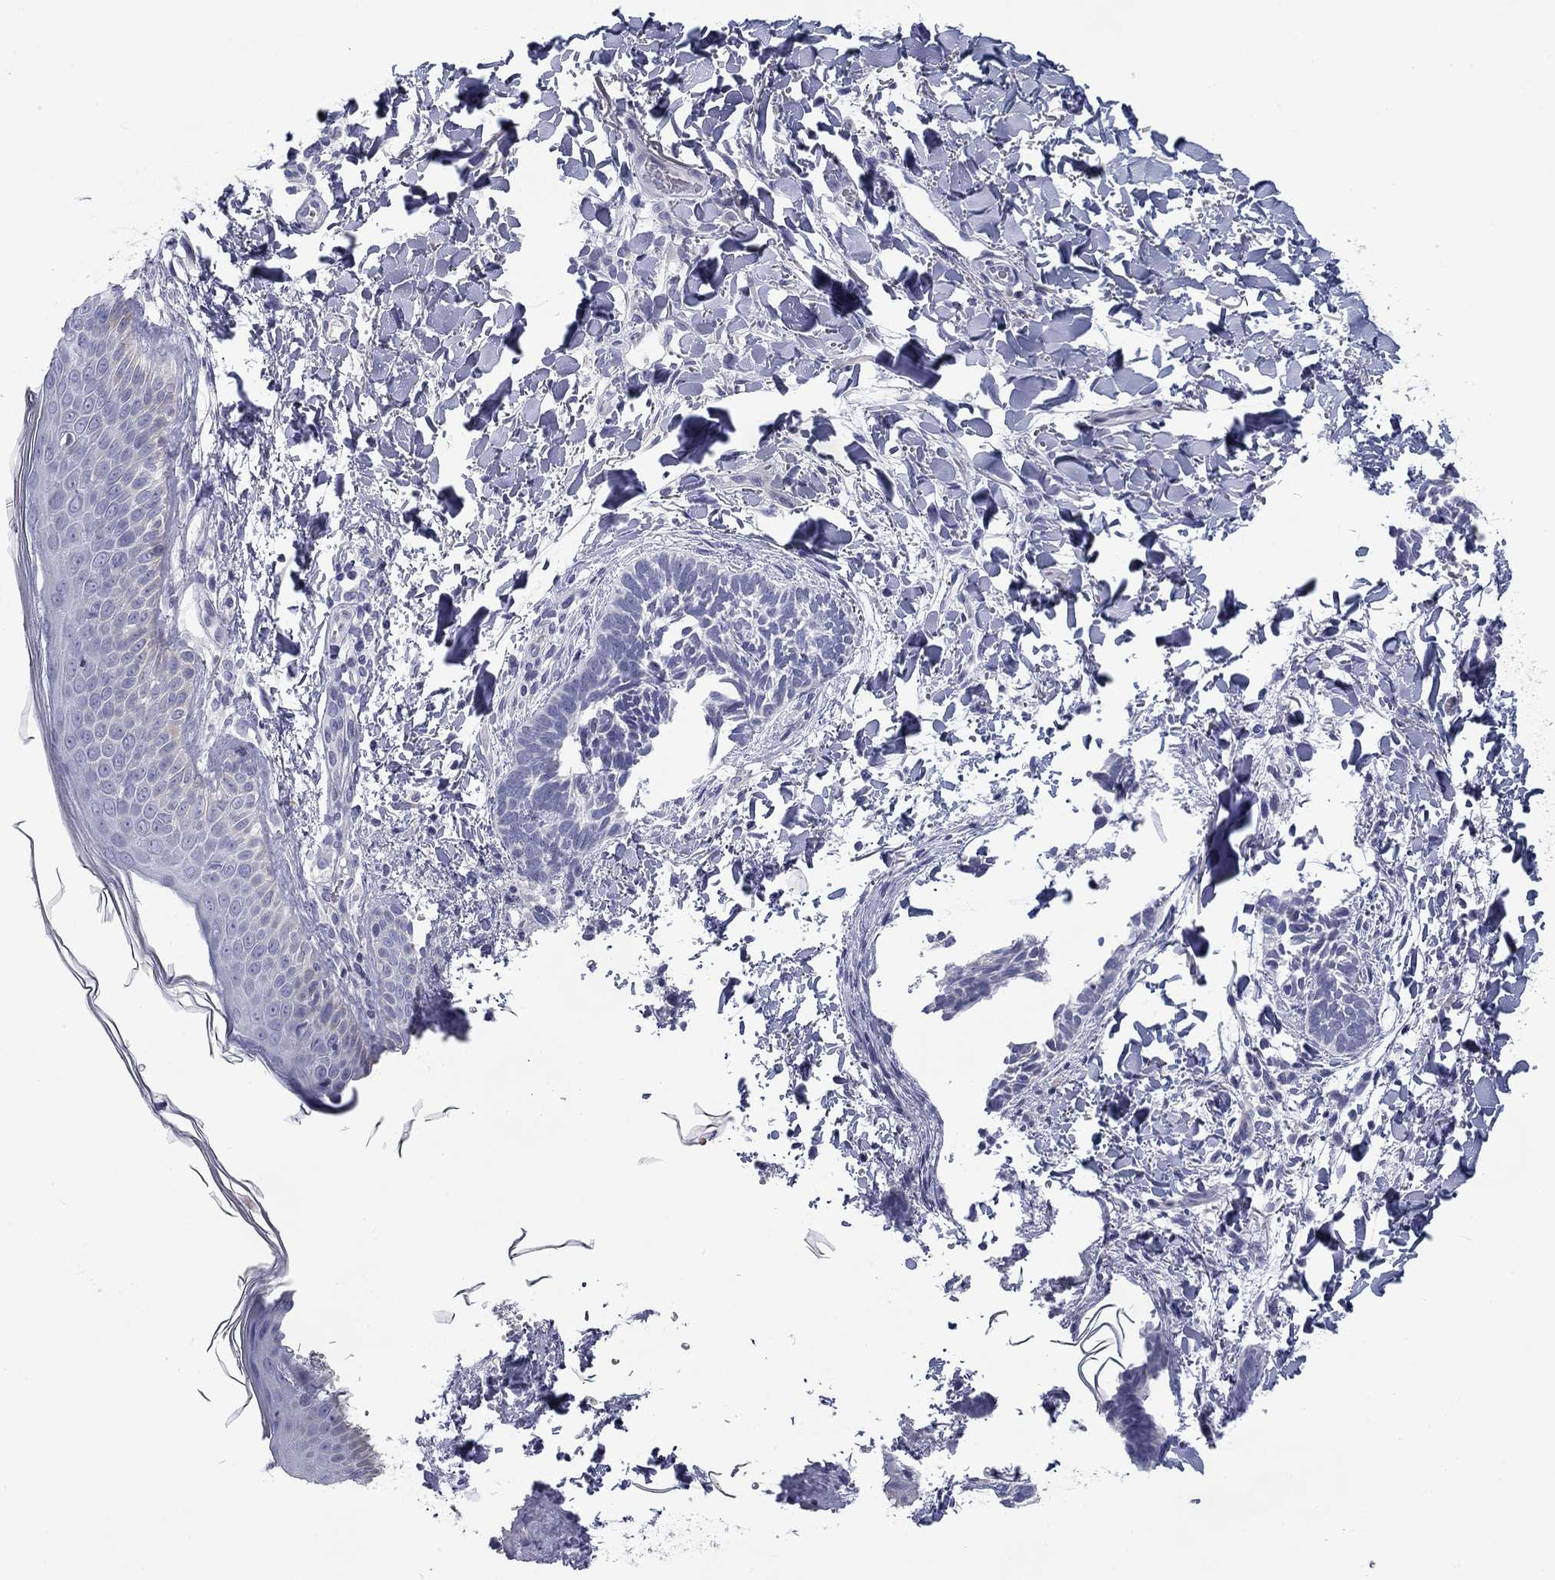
{"staining": {"intensity": "negative", "quantity": "none", "location": "none"}, "tissue": "skin cancer", "cell_type": "Tumor cells", "image_type": "cancer", "snomed": [{"axis": "morphology", "description": "Normal tissue, NOS"}, {"axis": "morphology", "description": "Basal cell carcinoma"}, {"axis": "topography", "description": "Skin"}], "caption": "An immunohistochemistry histopathology image of skin basal cell carcinoma is shown. There is no staining in tumor cells of skin basal cell carcinoma. (DAB (3,3'-diaminobenzidine) immunohistochemistry (IHC) with hematoxylin counter stain).", "gene": "CALB1", "patient": {"sex": "male", "age": 46}}